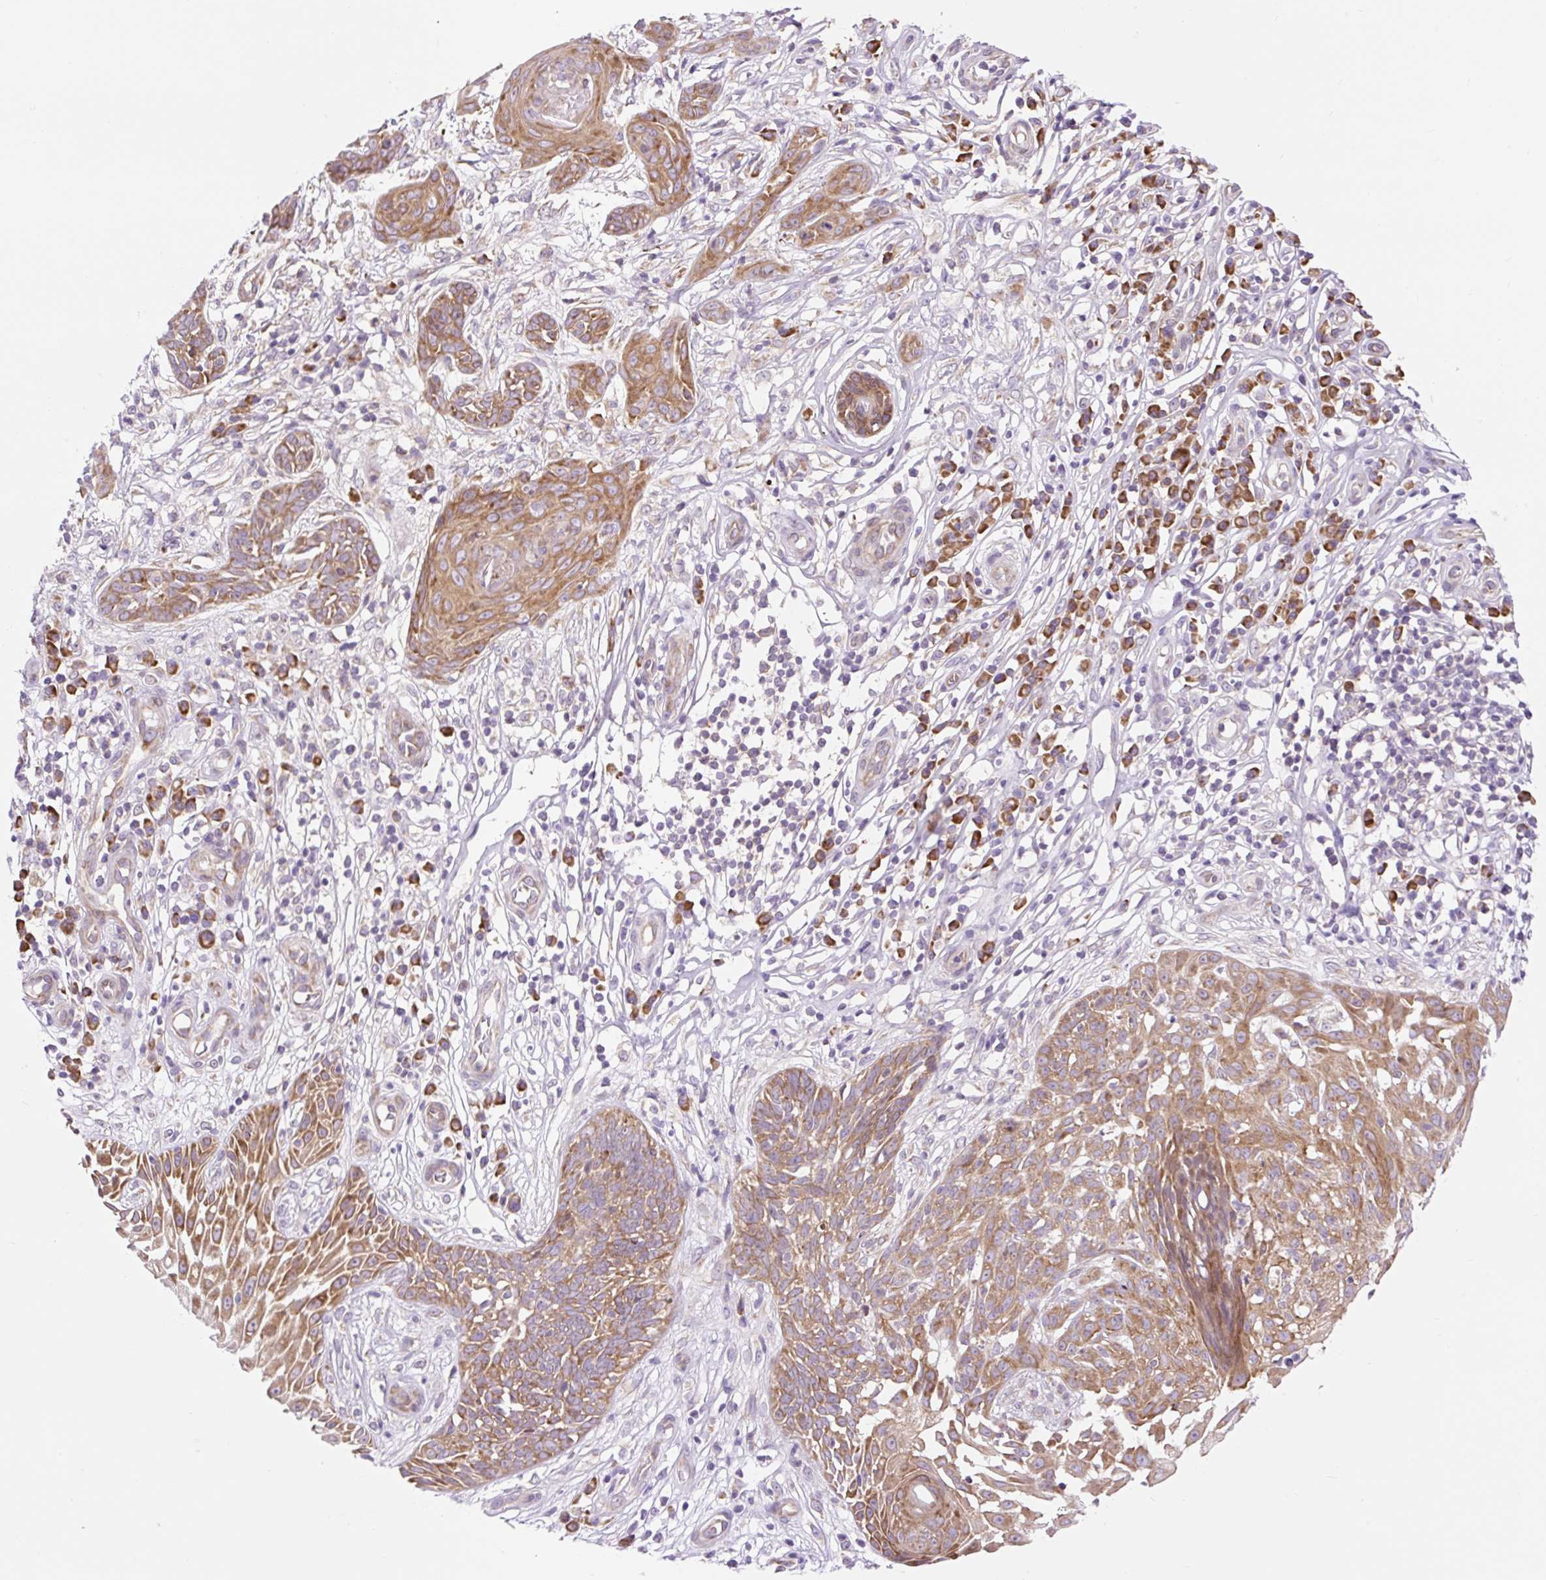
{"staining": {"intensity": "moderate", "quantity": ">75%", "location": "cytoplasmic/membranous"}, "tissue": "skin cancer", "cell_type": "Tumor cells", "image_type": "cancer", "snomed": [{"axis": "morphology", "description": "Basal cell carcinoma"}, {"axis": "topography", "description": "Skin"}, {"axis": "topography", "description": "Skin, foot"}], "caption": "Protein expression analysis of skin cancer exhibits moderate cytoplasmic/membranous expression in about >75% of tumor cells.", "gene": "GPR45", "patient": {"sex": "female", "age": 86}}